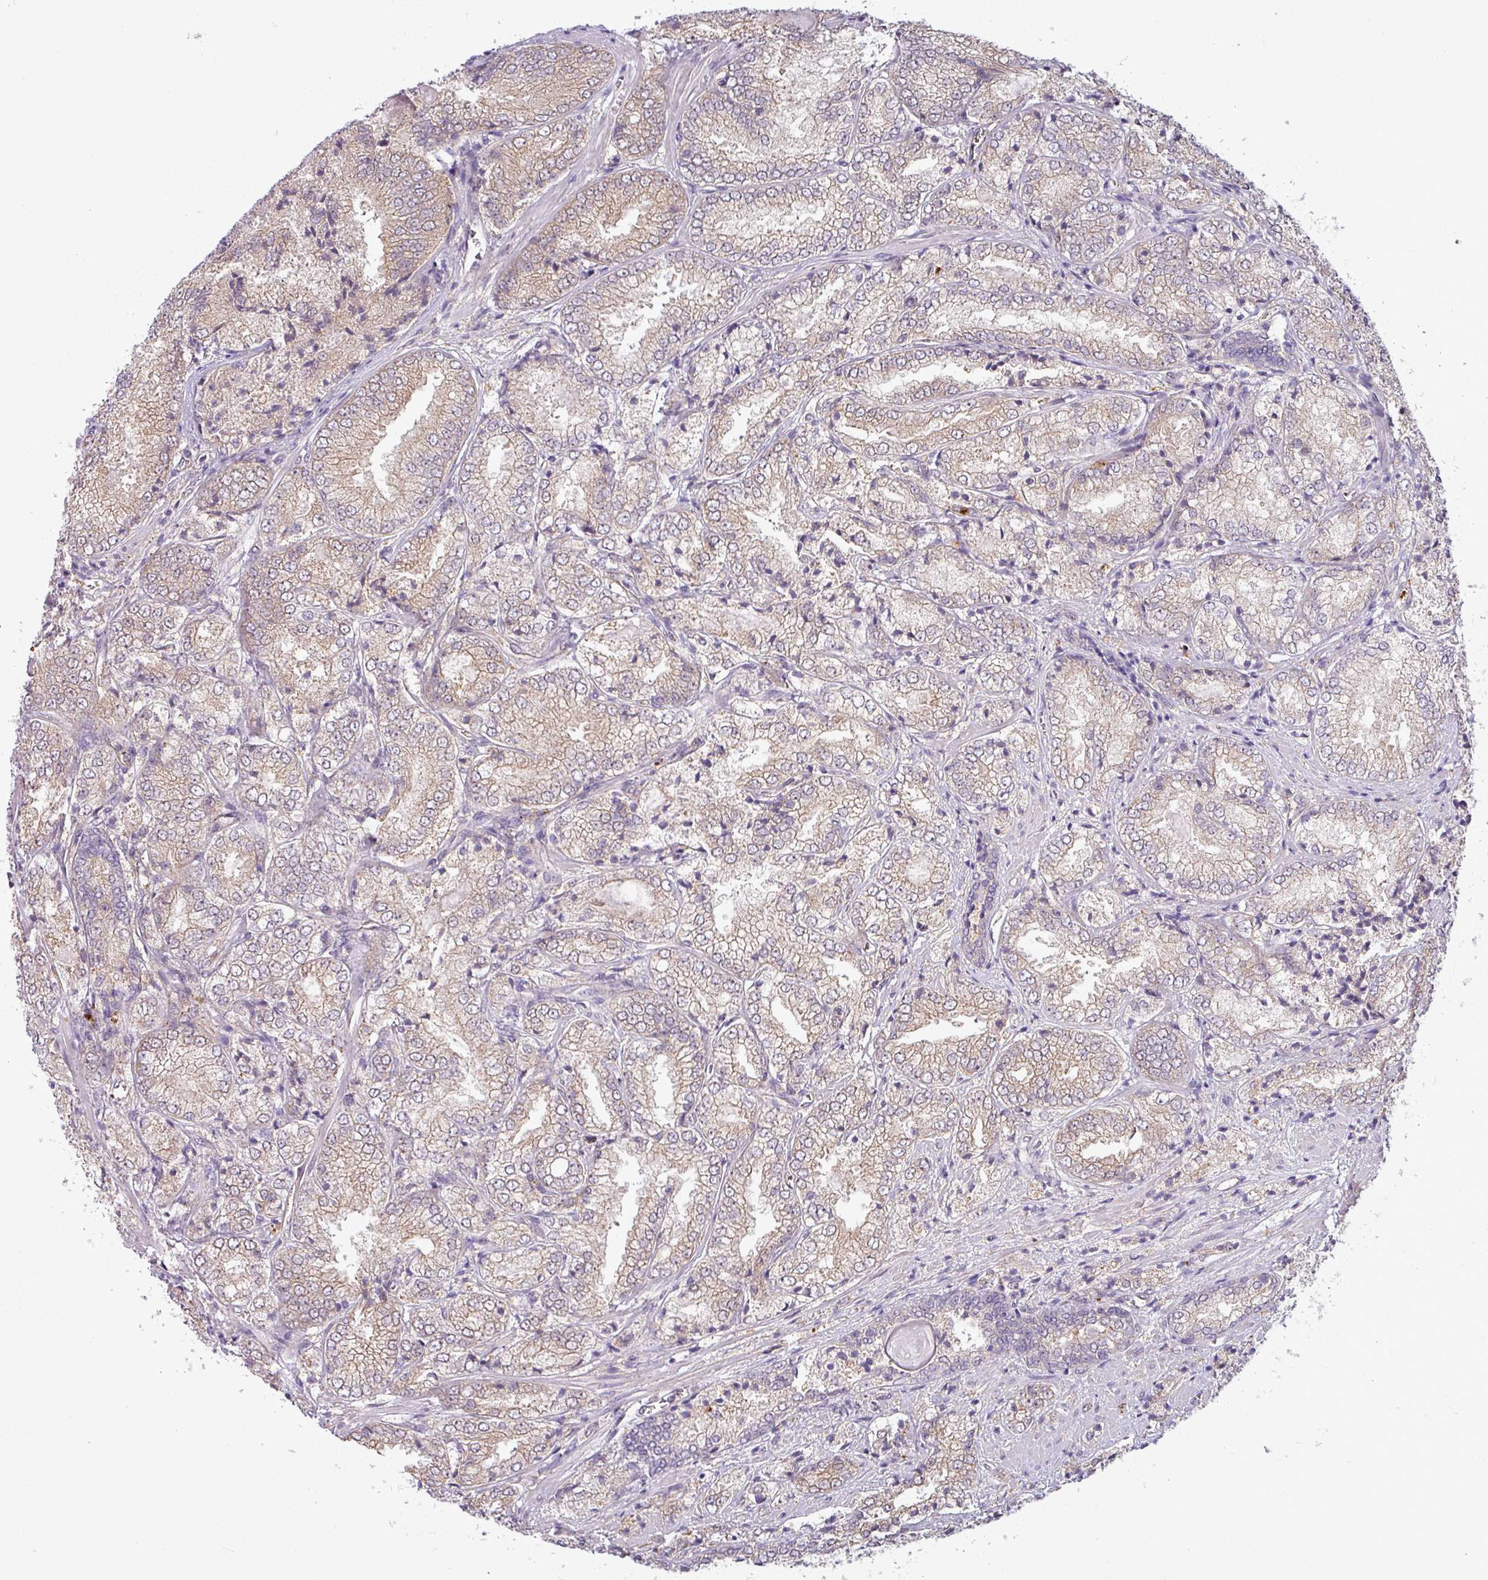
{"staining": {"intensity": "weak", "quantity": "25%-75%", "location": "cytoplasmic/membranous"}, "tissue": "prostate cancer", "cell_type": "Tumor cells", "image_type": "cancer", "snomed": [{"axis": "morphology", "description": "Adenocarcinoma, High grade"}, {"axis": "topography", "description": "Prostate"}], "caption": "Immunohistochemical staining of human prostate adenocarcinoma (high-grade) displays weak cytoplasmic/membranous protein expression in about 25%-75% of tumor cells. The staining was performed using DAB (3,3'-diaminobenzidine), with brown indicating positive protein expression. Nuclei are stained blue with hematoxylin.", "gene": "CCDC144A", "patient": {"sex": "male", "age": 63}}